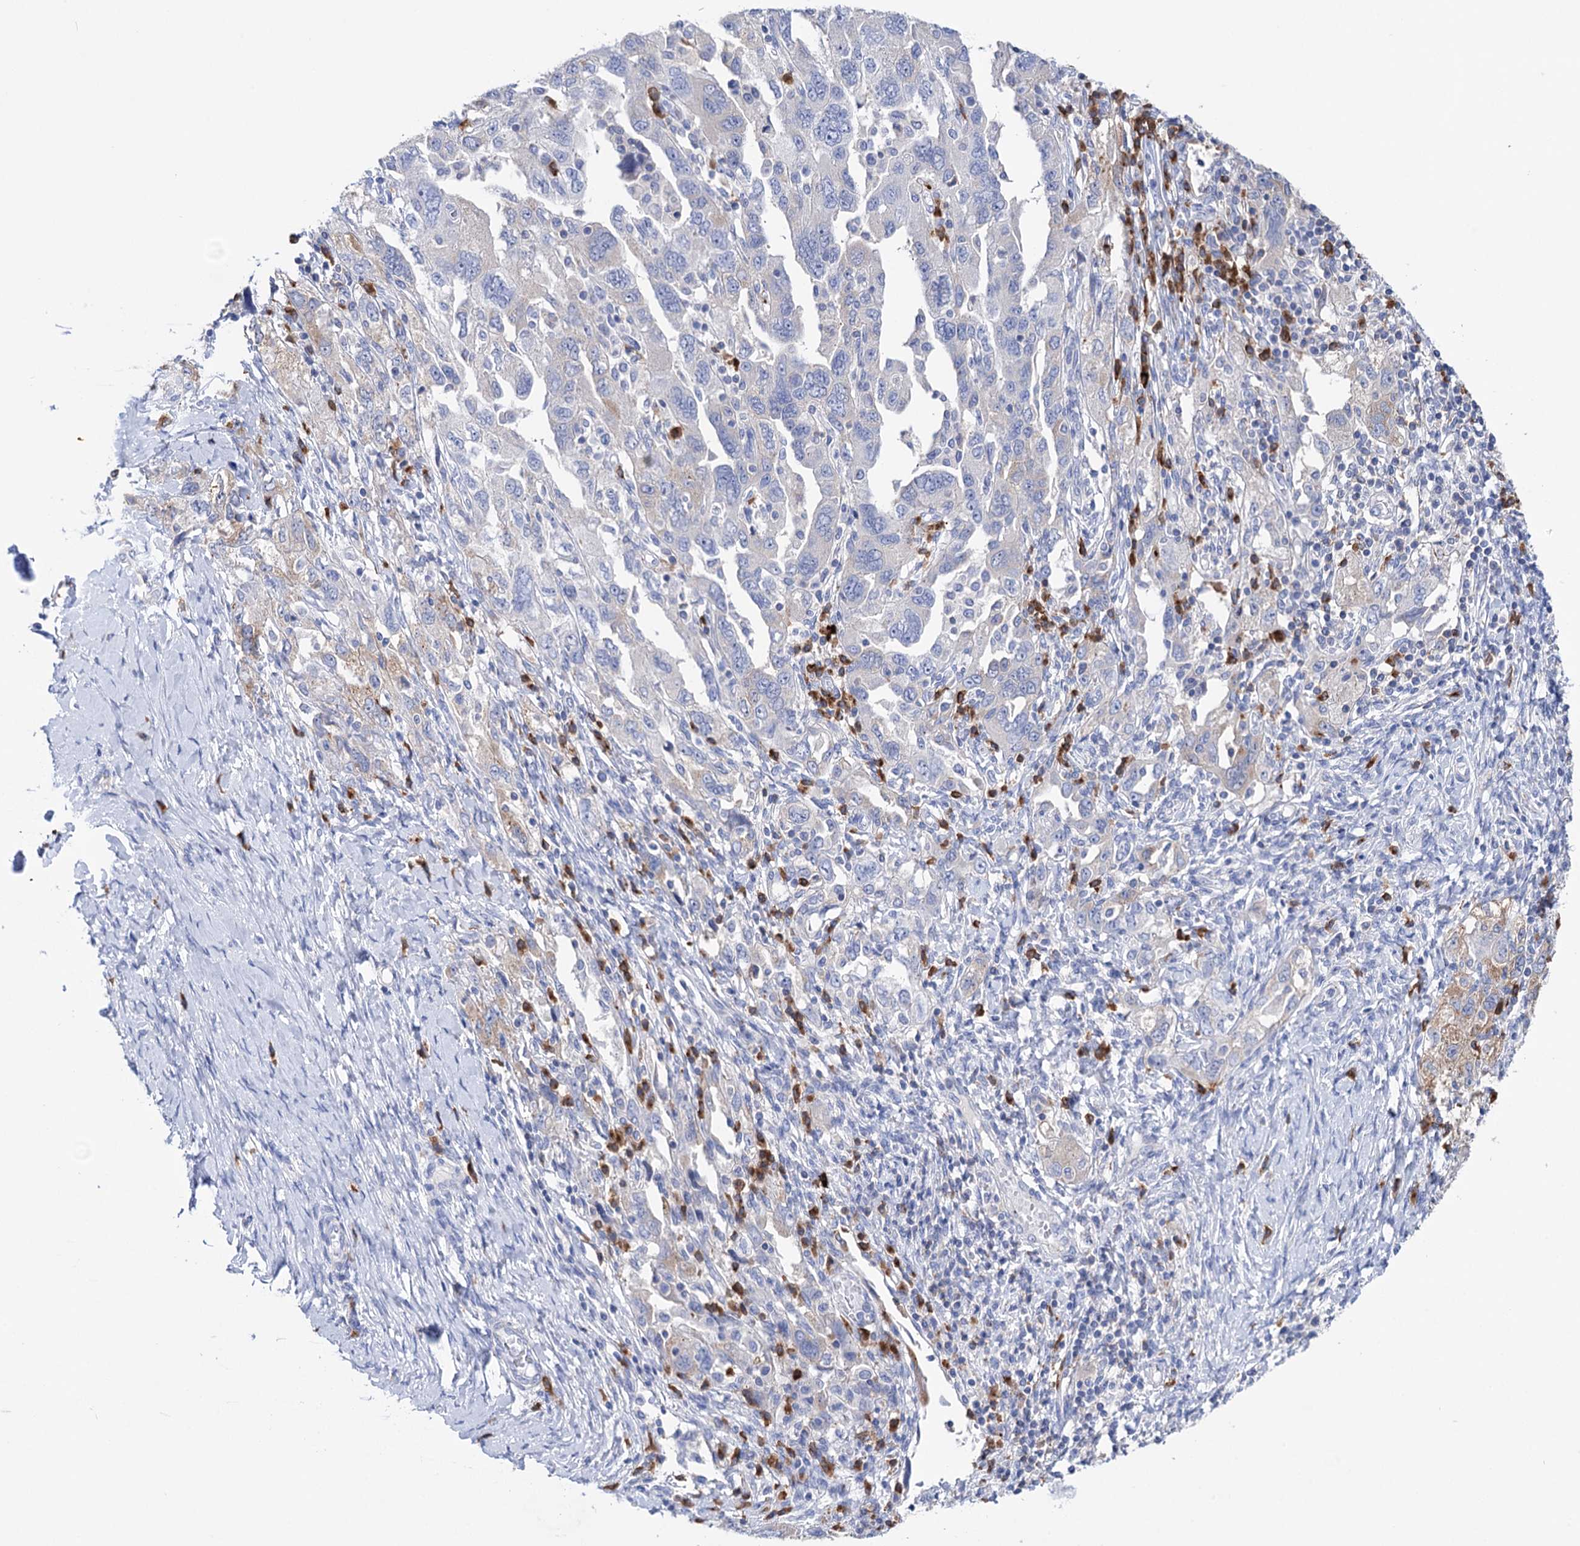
{"staining": {"intensity": "negative", "quantity": "none", "location": "none"}, "tissue": "ovarian cancer", "cell_type": "Tumor cells", "image_type": "cancer", "snomed": [{"axis": "morphology", "description": "Carcinoma, NOS"}, {"axis": "morphology", "description": "Cystadenocarcinoma, serous, NOS"}, {"axis": "topography", "description": "Ovary"}], "caption": "Photomicrograph shows no protein positivity in tumor cells of ovarian cancer (serous cystadenocarcinoma) tissue.", "gene": "BBS4", "patient": {"sex": "female", "age": 69}}